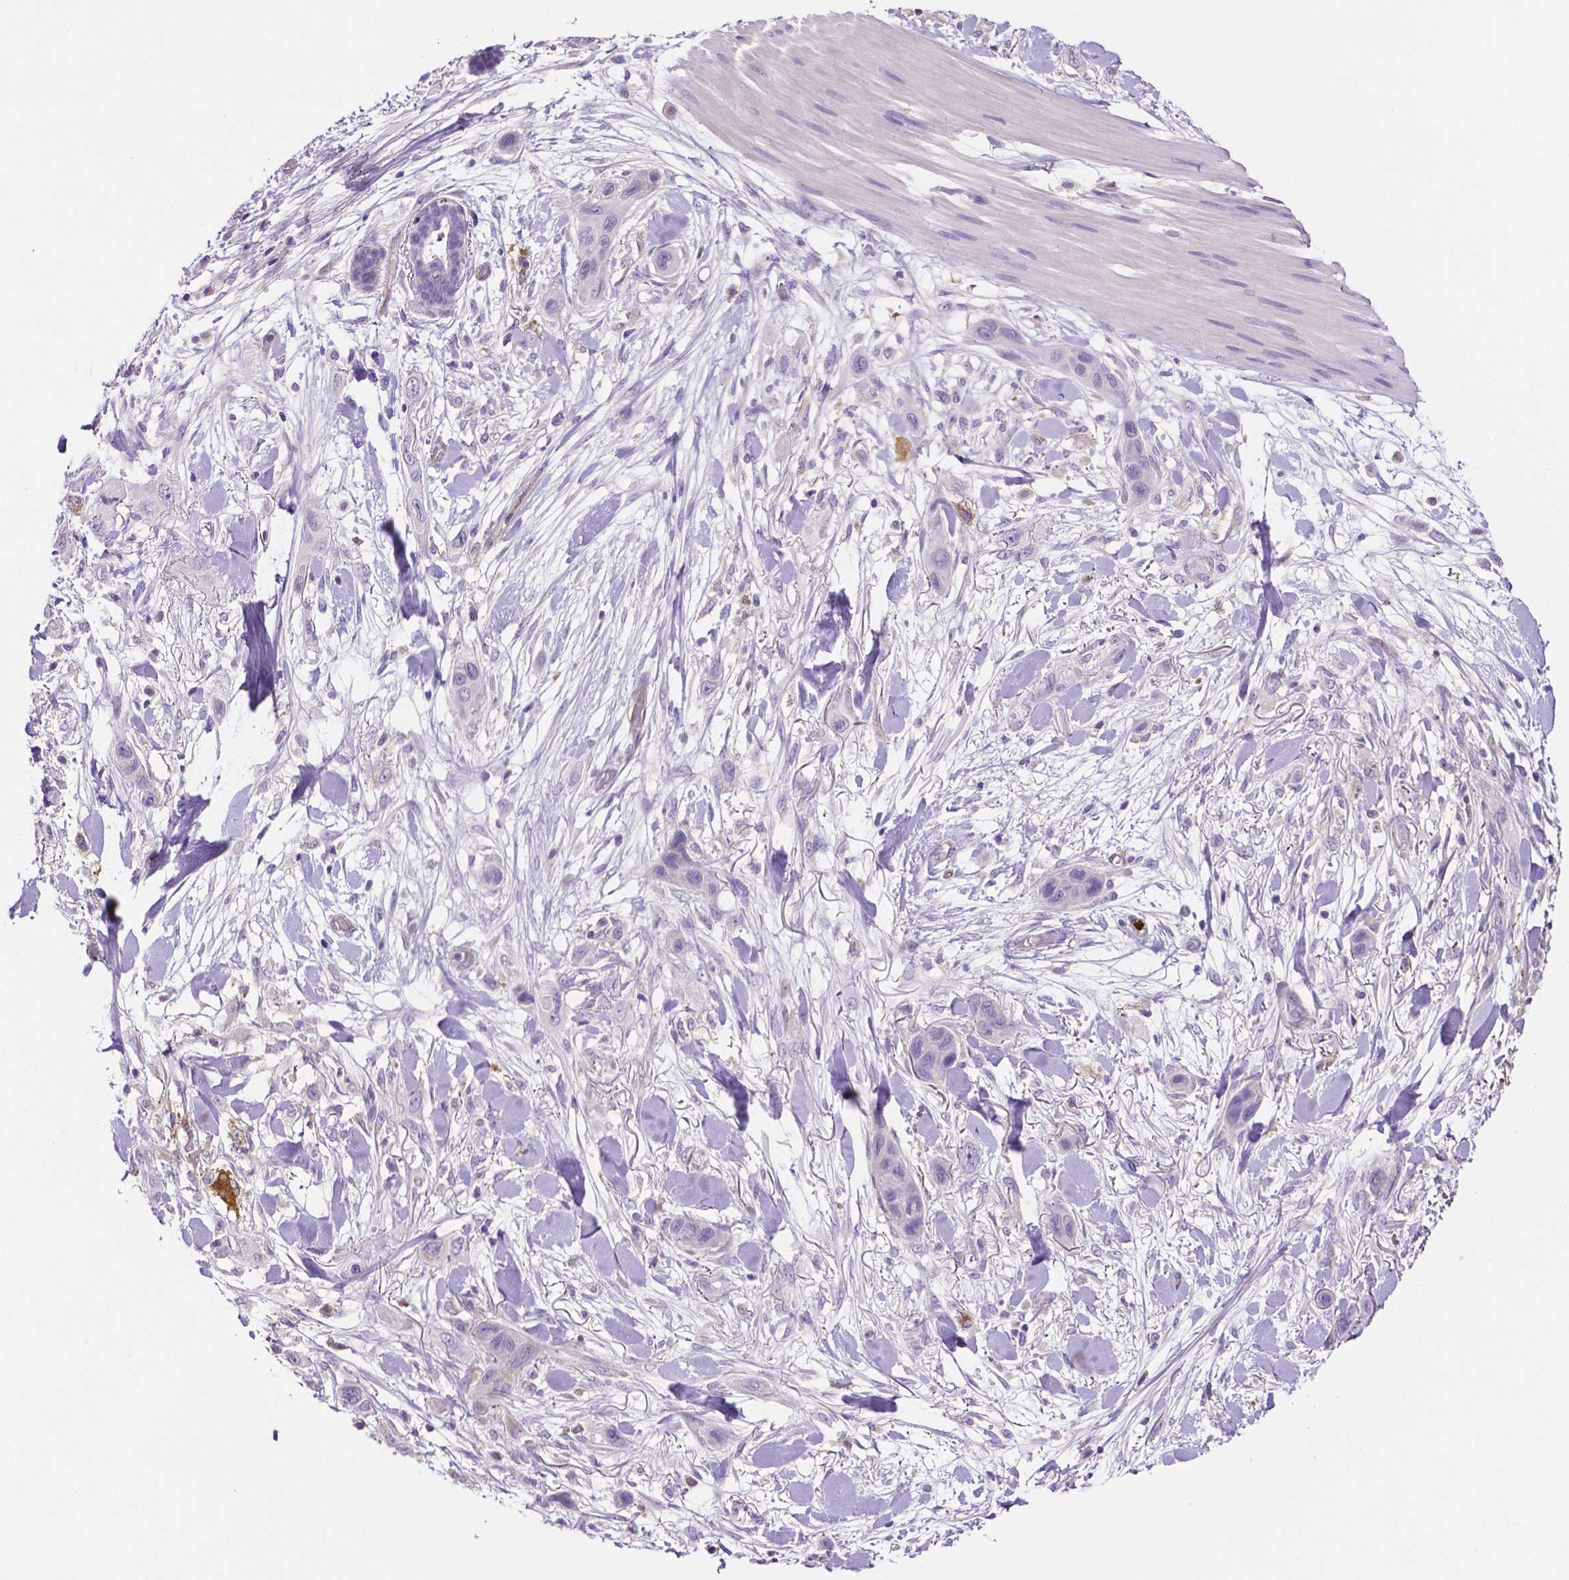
{"staining": {"intensity": "negative", "quantity": "none", "location": "none"}, "tissue": "skin cancer", "cell_type": "Tumor cells", "image_type": "cancer", "snomed": [{"axis": "morphology", "description": "Squamous cell carcinoma, NOS"}, {"axis": "topography", "description": "Skin"}], "caption": "Histopathology image shows no significant protein positivity in tumor cells of skin squamous cell carcinoma.", "gene": "MMP9", "patient": {"sex": "male", "age": 79}}